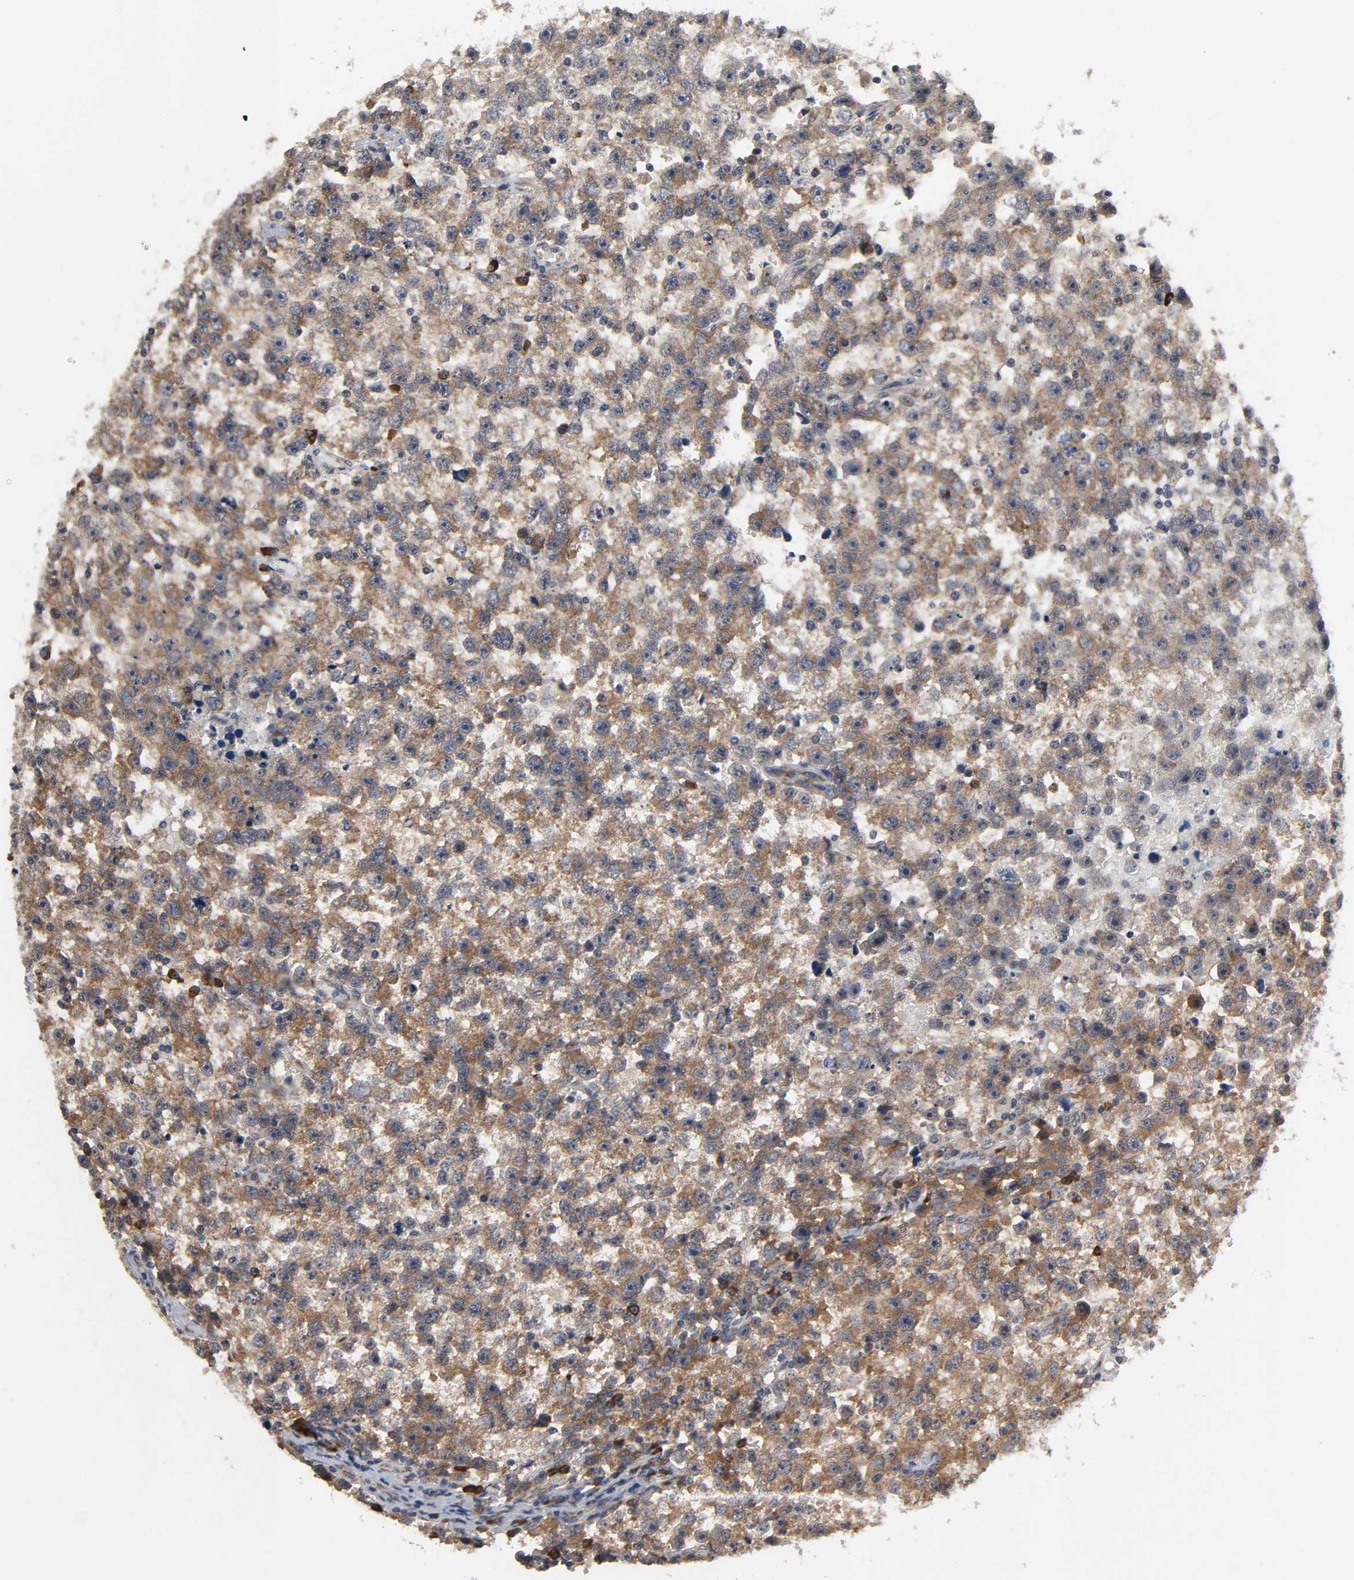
{"staining": {"intensity": "moderate", "quantity": ">75%", "location": "cytoplasmic/membranous"}, "tissue": "testis cancer", "cell_type": "Tumor cells", "image_type": "cancer", "snomed": [{"axis": "morphology", "description": "Seminoma, NOS"}, {"axis": "topography", "description": "Testis"}], "caption": "Moderate cytoplasmic/membranous protein expression is identified in approximately >75% of tumor cells in testis cancer (seminoma). (IHC, brightfield microscopy, high magnification).", "gene": "SLC30A9", "patient": {"sex": "male", "age": 33}}